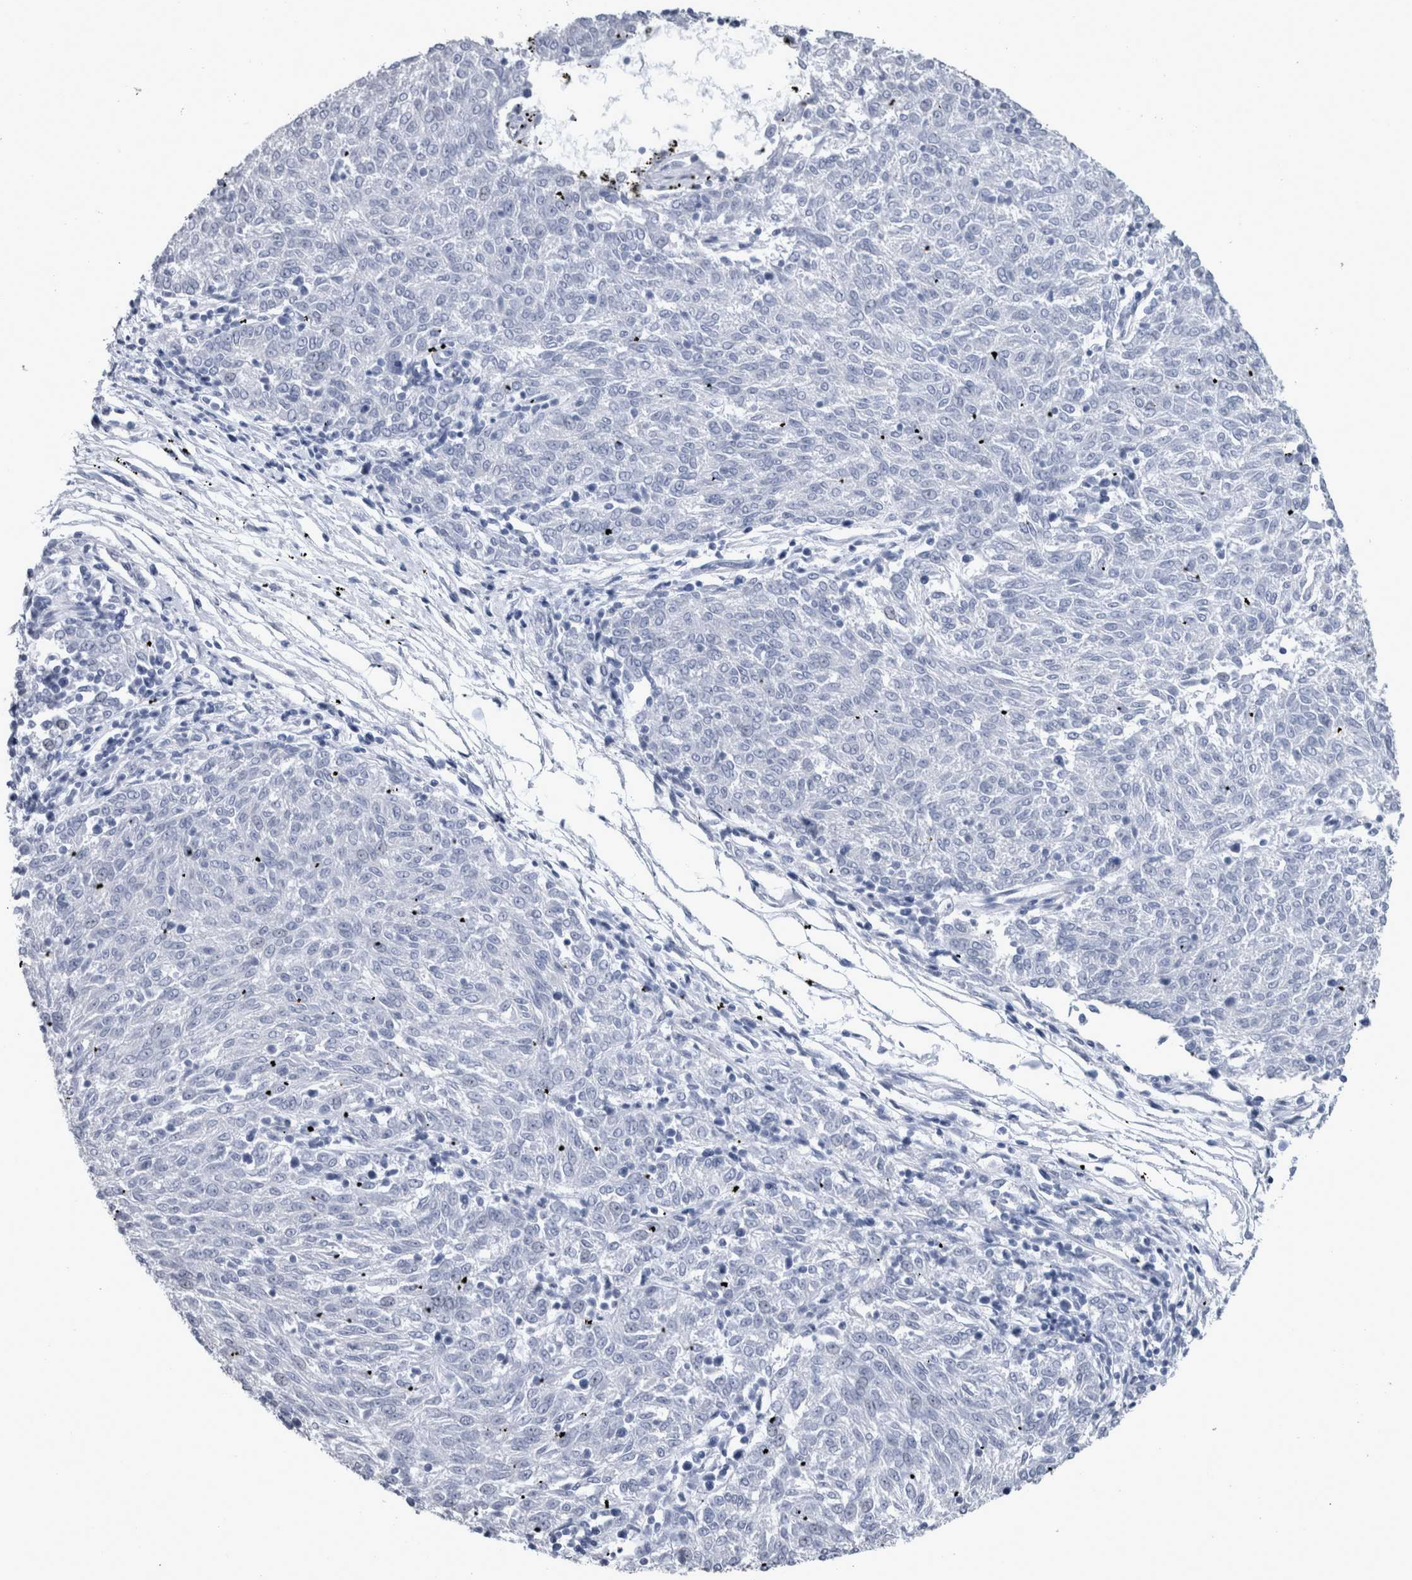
{"staining": {"intensity": "negative", "quantity": "none", "location": "none"}, "tissue": "melanoma", "cell_type": "Tumor cells", "image_type": "cancer", "snomed": [{"axis": "morphology", "description": "Malignant melanoma, NOS"}, {"axis": "topography", "description": "Skin"}], "caption": "The immunohistochemistry (IHC) micrograph has no significant staining in tumor cells of melanoma tissue. (Brightfield microscopy of DAB IHC at high magnification).", "gene": "VWDE", "patient": {"sex": "female", "age": 72}}